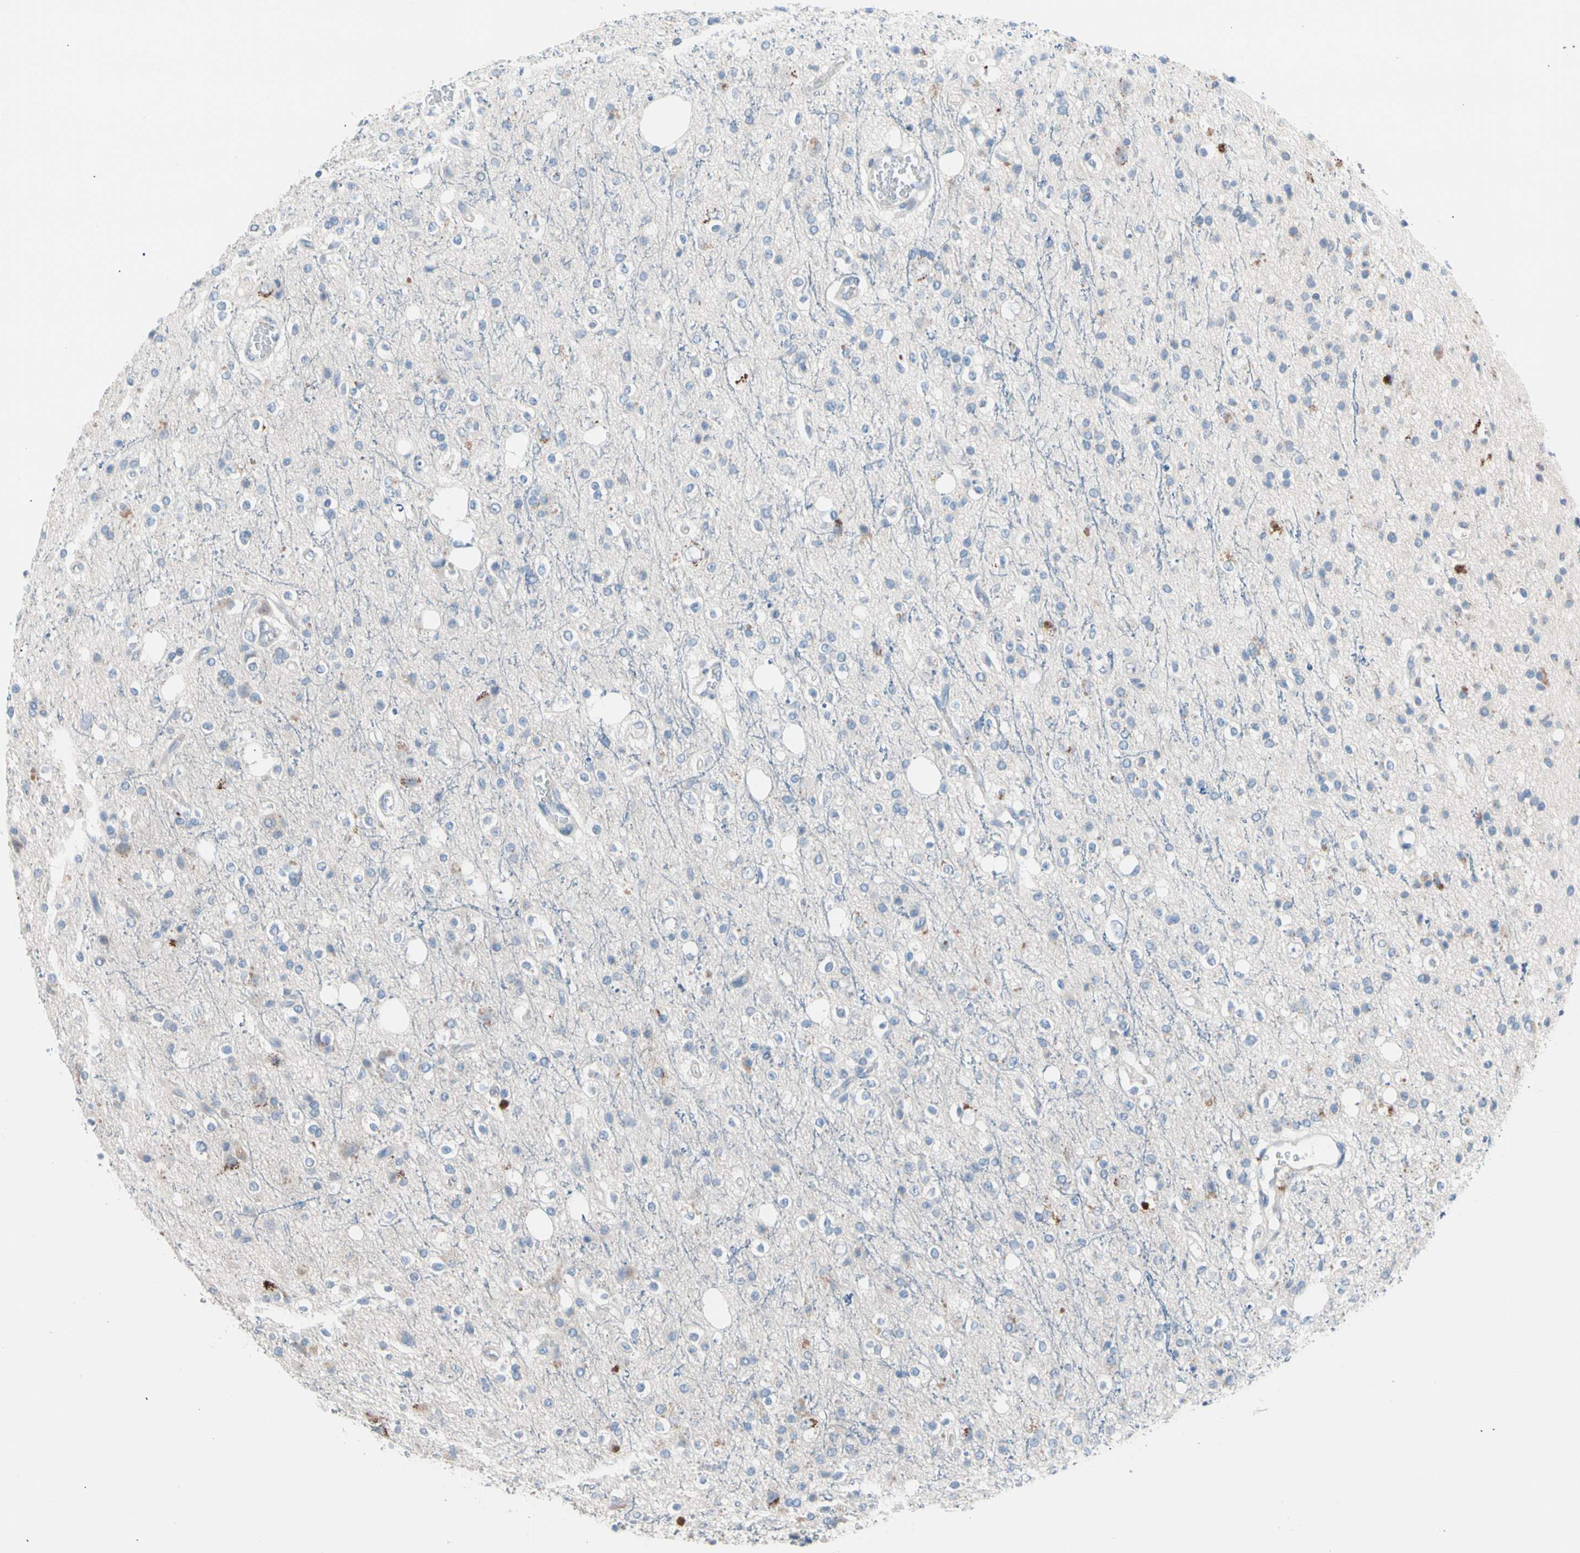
{"staining": {"intensity": "weak", "quantity": "<25%", "location": "cytoplasmic/membranous"}, "tissue": "glioma", "cell_type": "Tumor cells", "image_type": "cancer", "snomed": [{"axis": "morphology", "description": "Glioma, malignant, High grade"}, {"axis": "topography", "description": "Brain"}], "caption": "This is a histopathology image of immunohistochemistry staining of malignant glioma (high-grade), which shows no positivity in tumor cells.", "gene": "CASQ1", "patient": {"sex": "male", "age": 47}}